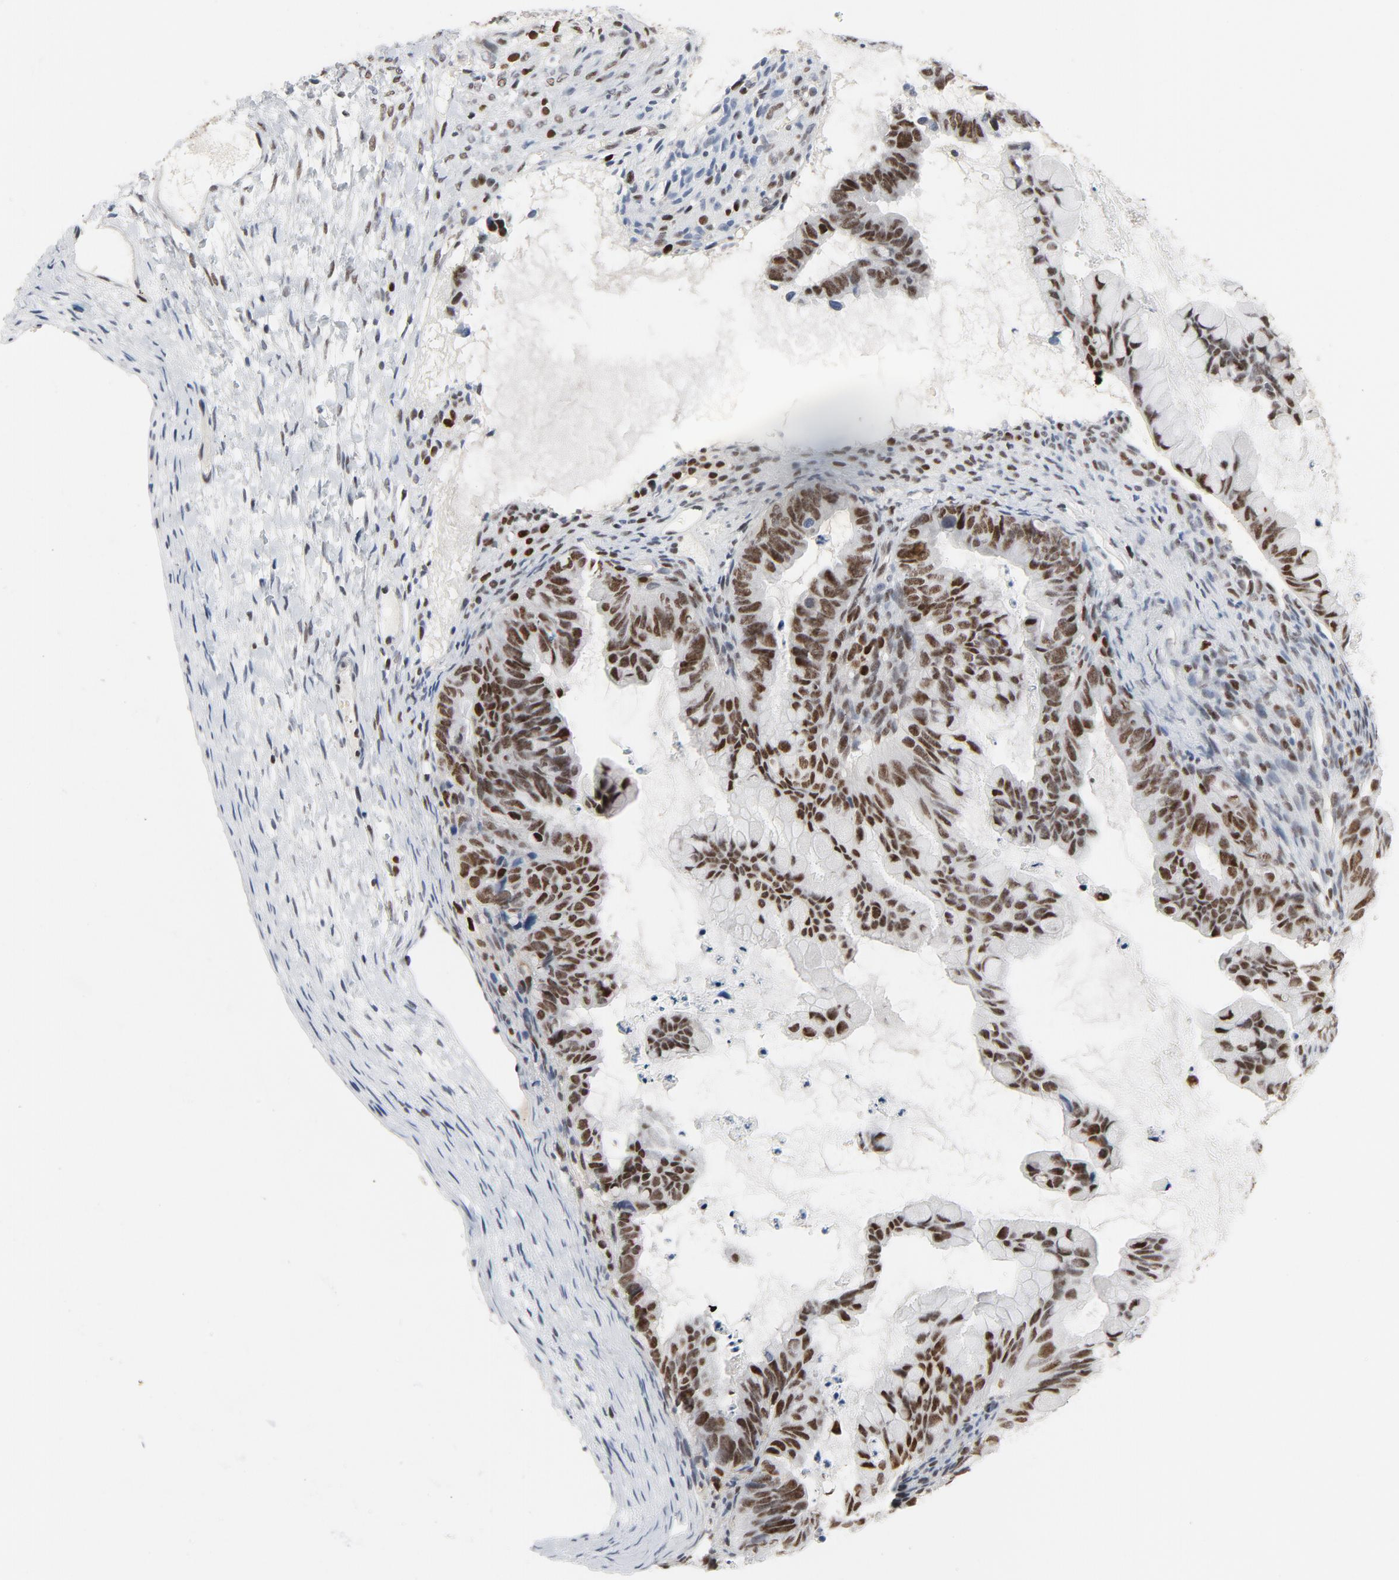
{"staining": {"intensity": "strong", "quantity": ">75%", "location": "nuclear"}, "tissue": "ovarian cancer", "cell_type": "Tumor cells", "image_type": "cancer", "snomed": [{"axis": "morphology", "description": "Cystadenocarcinoma, mucinous, NOS"}, {"axis": "topography", "description": "Ovary"}], "caption": "About >75% of tumor cells in mucinous cystadenocarcinoma (ovarian) demonstrate strong nuclear protein positivity as visualized by brown immunohistochemical staining.", "gene": "JMJD6", "patient": {"sex": "female", "age": 36}}